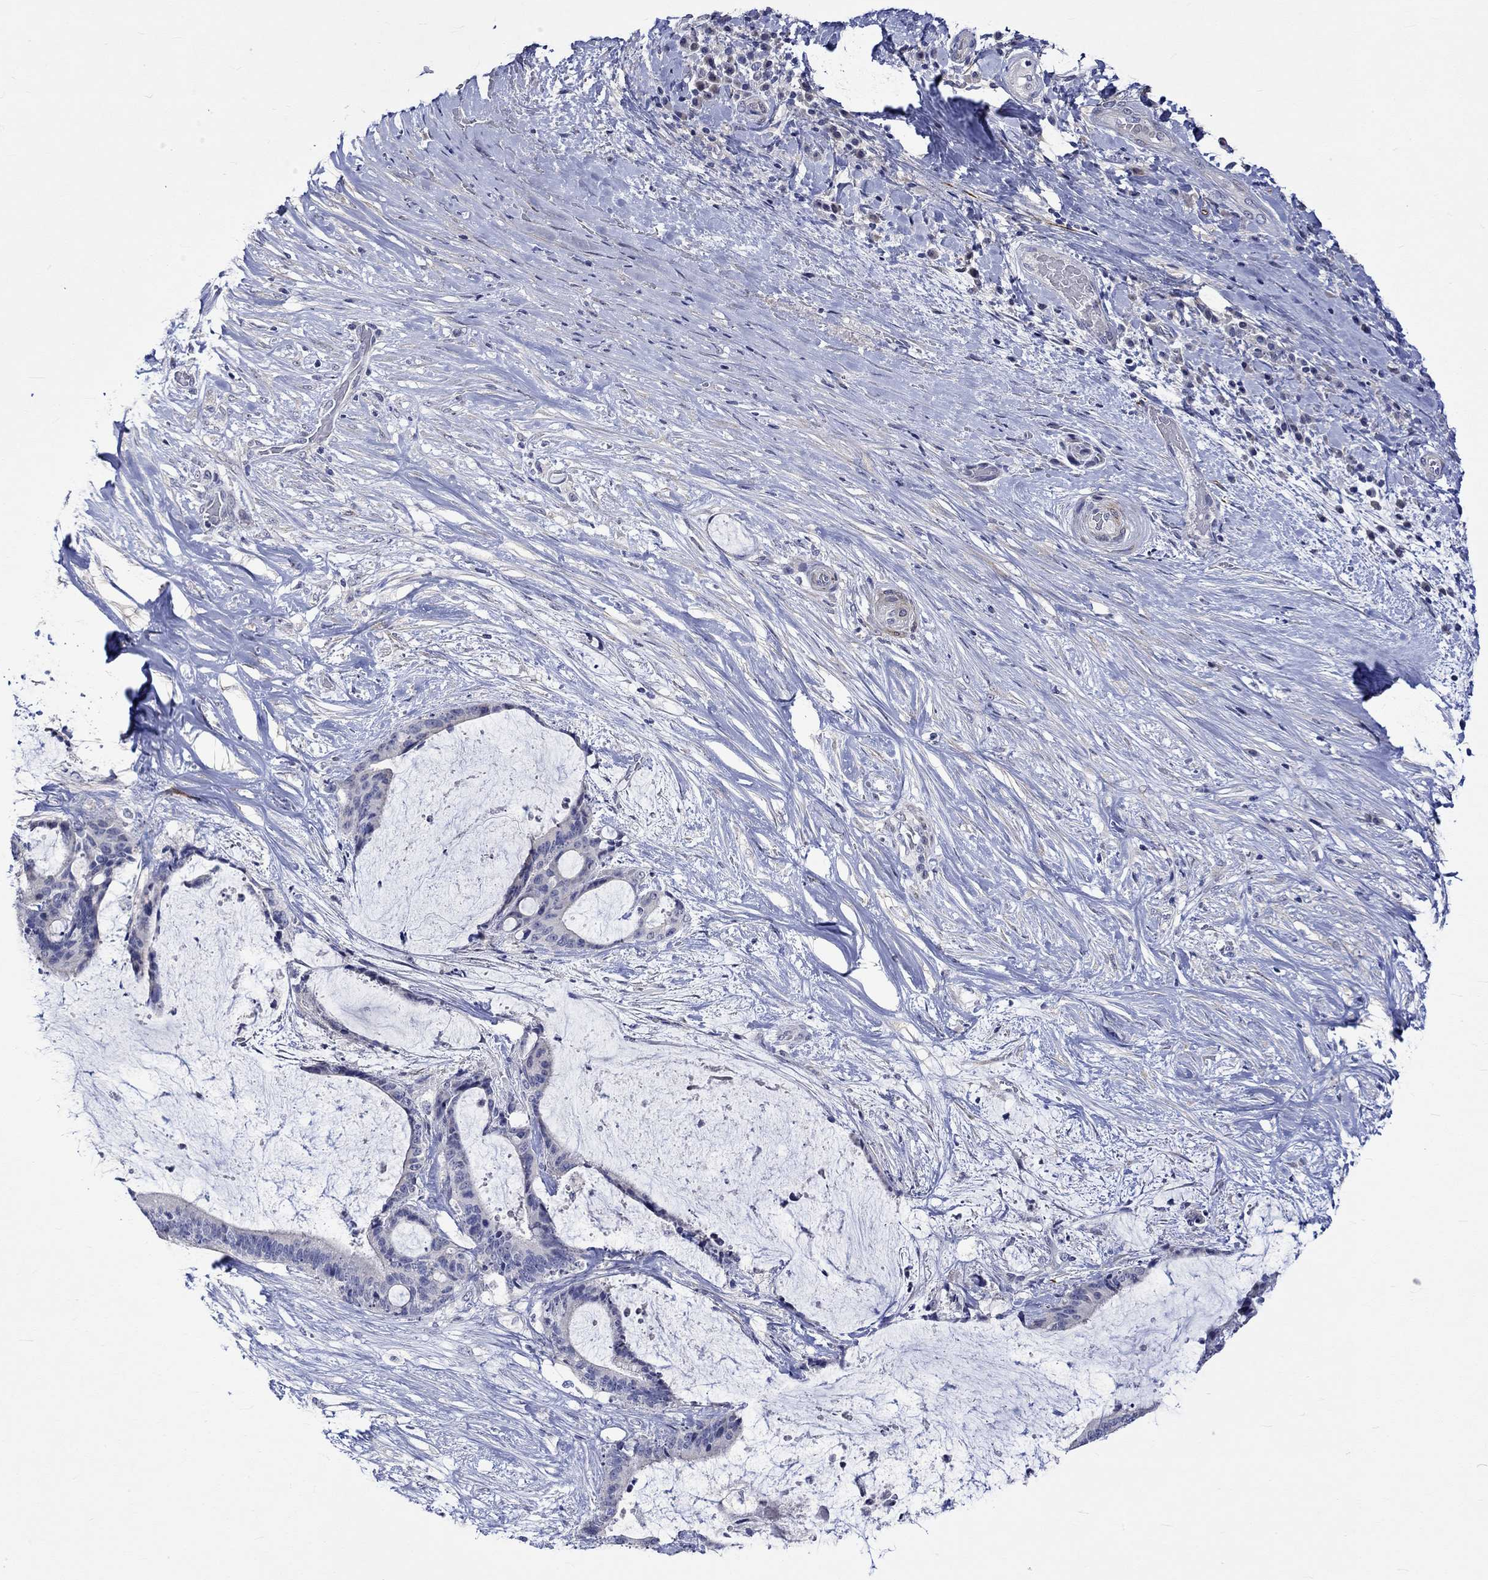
{"staining": {"intensity": "negative", "quantity": "none", "location": "none"}, "tissue": "liver cancer", "cell_type": "Tumor cells", "image_type": "cancer", "snomed": [{"axis": "morphology", "description": "Cholangiocarcinoma"}, {"axis": "topography", "description": "Liver"}], "caption": "DAB immunohistochemical staining of human liver cholangiocarcinoma demonstrates no significant positivity in tumor cells.", "gene": "CRYAB", "patient": {"sex": "female", "age": 73}}